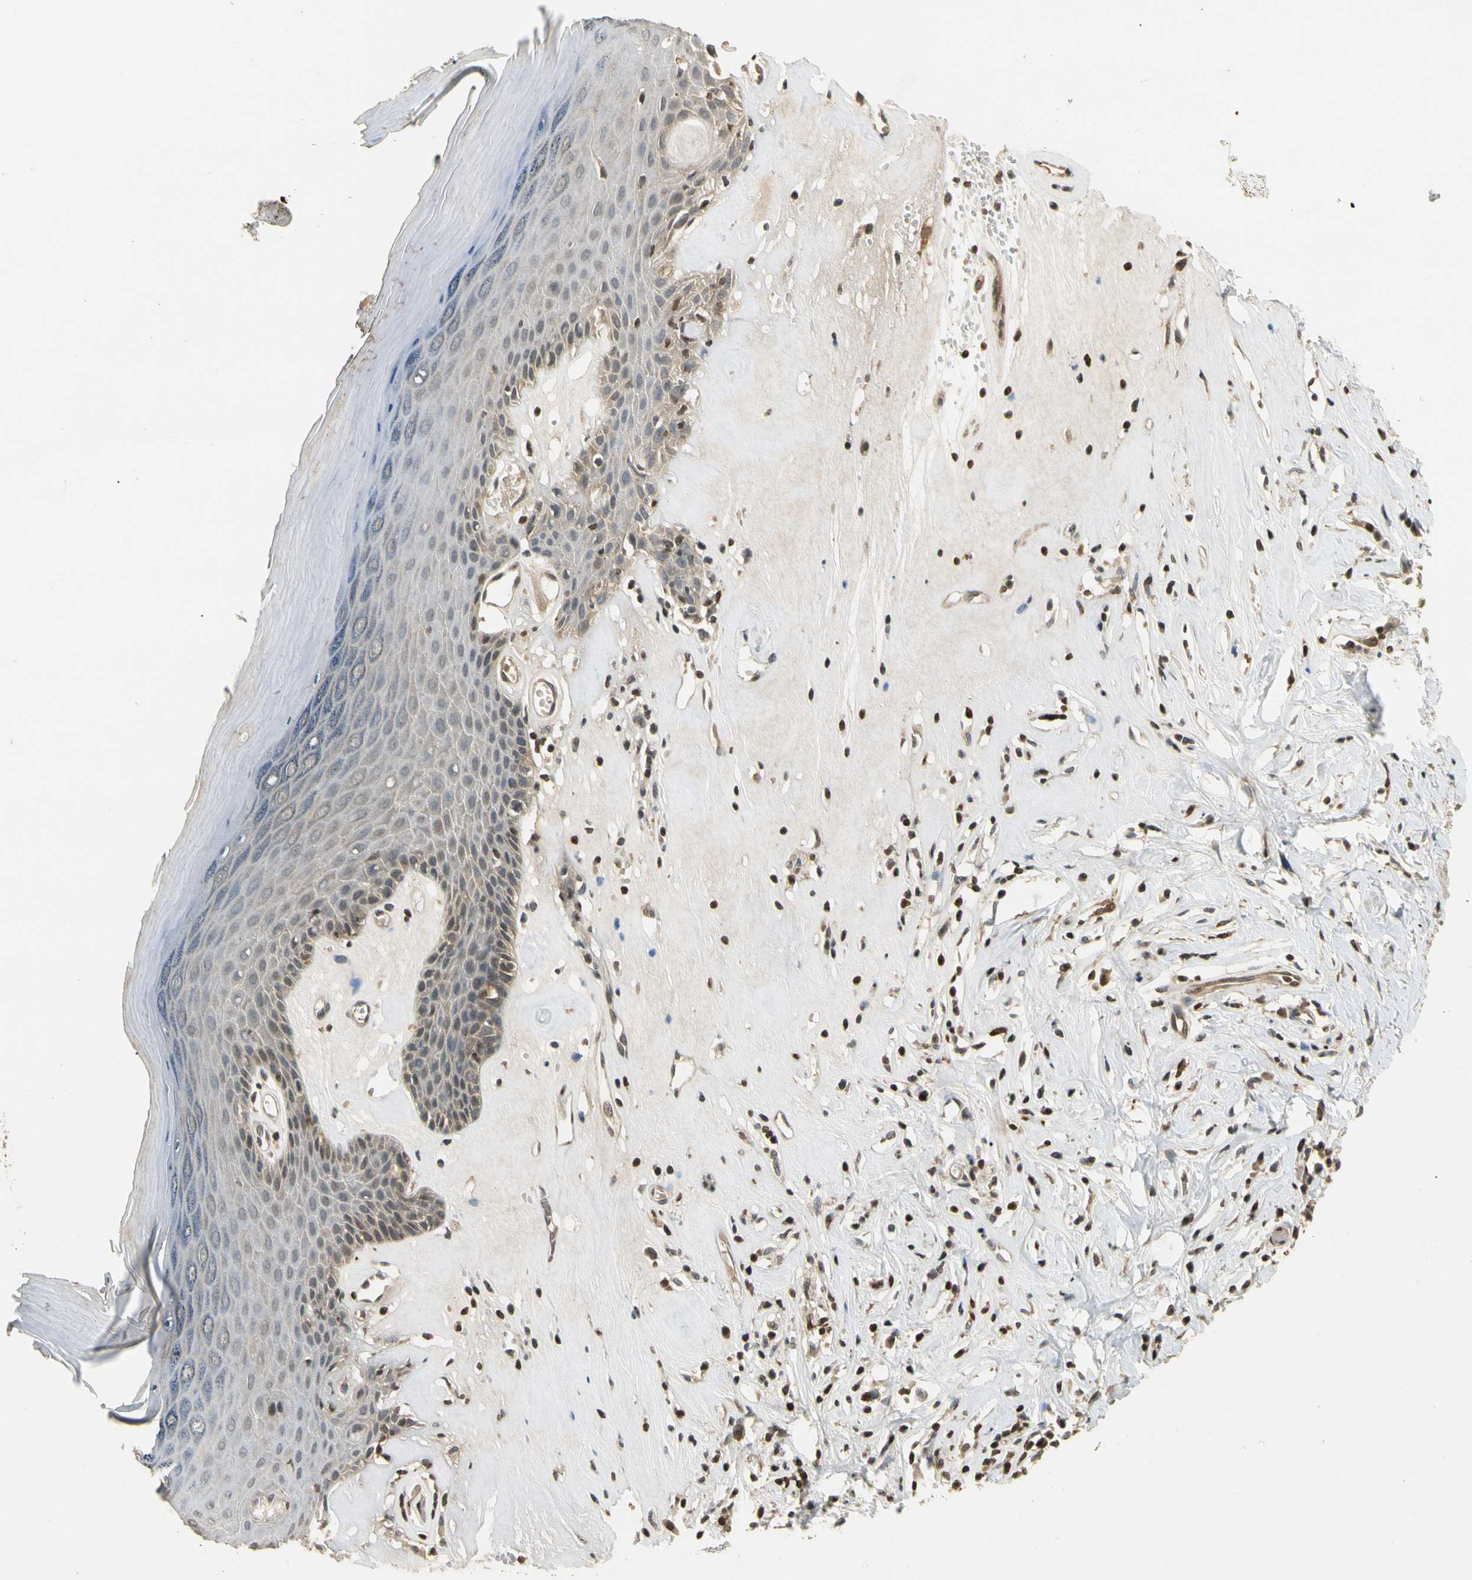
{"staining": {"intensity": "moderate", "quantity": "25%-75%", "location": "cytoplasmic/membranous,nuclear"}, "tissue": "skin", "cell_type": "Epidermal cells", "image_type": "normal", "snomed": [{"axis": "morphology", "description": "Normal tissue, NOS"}, {"axis": "morphology", "description": "Inflammation, NOS"}, {"axis": "topography", "description": "Vulva"}], "caption": "Moderate cytoplasmic/membranous,nuclear positivity is identified in approximately 25%-75% of epidermal cells in benign skin. (Stains: DAB (3,3'-diaminobenzidine) in brown, nuclei in blue, Microscopy: brightfield microscopy at high magnification).", "gene": "SOD1", "patient": {"sex": "female", "age": 84}}